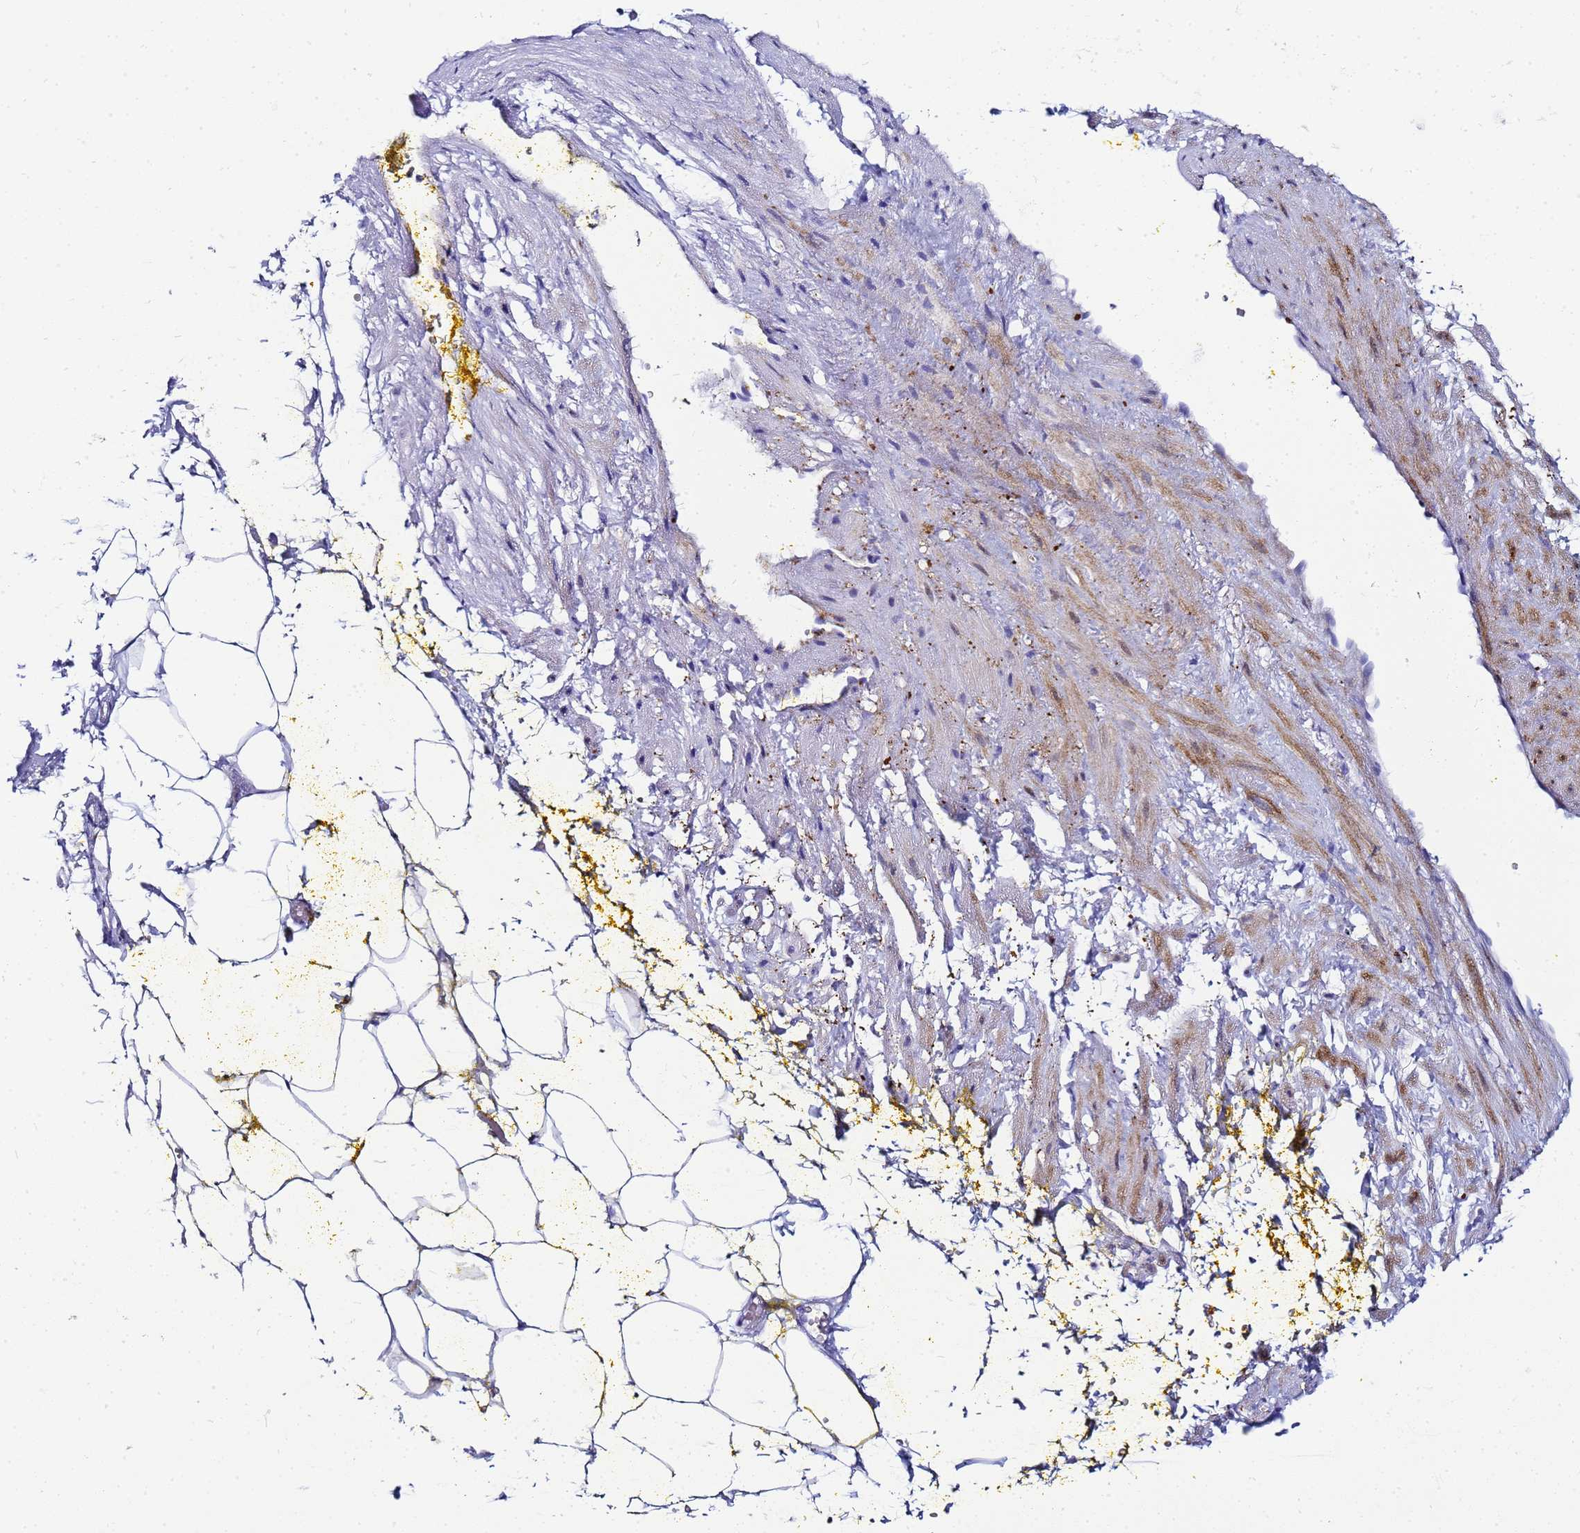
{"staining": {"intensity": "negative", "quantity": "none", "location": "none"}, "tissue": "adipose tissue", "cell_type": "Adipocytes", "image_type": "normal", "snomed": [{"axis": "morphology", "description": "Normal tissue, NOS"}, {"axis": "morphology", "description": "Adenocarcinoma, Low grade"}, {"axis": "topography", "description": "Prostate"}, {"axis": "topography", "description": "Peripheral nerve tissue"}], "caption": "This image is of normal adipose tissue stained with immunohistochemistry (IHC) to label a protein in brown with the nuclei are counter-stained blue. There is no staining in adipocytes.", "gene": "CKB", "patient": {"sex": "male", "age": 63}}